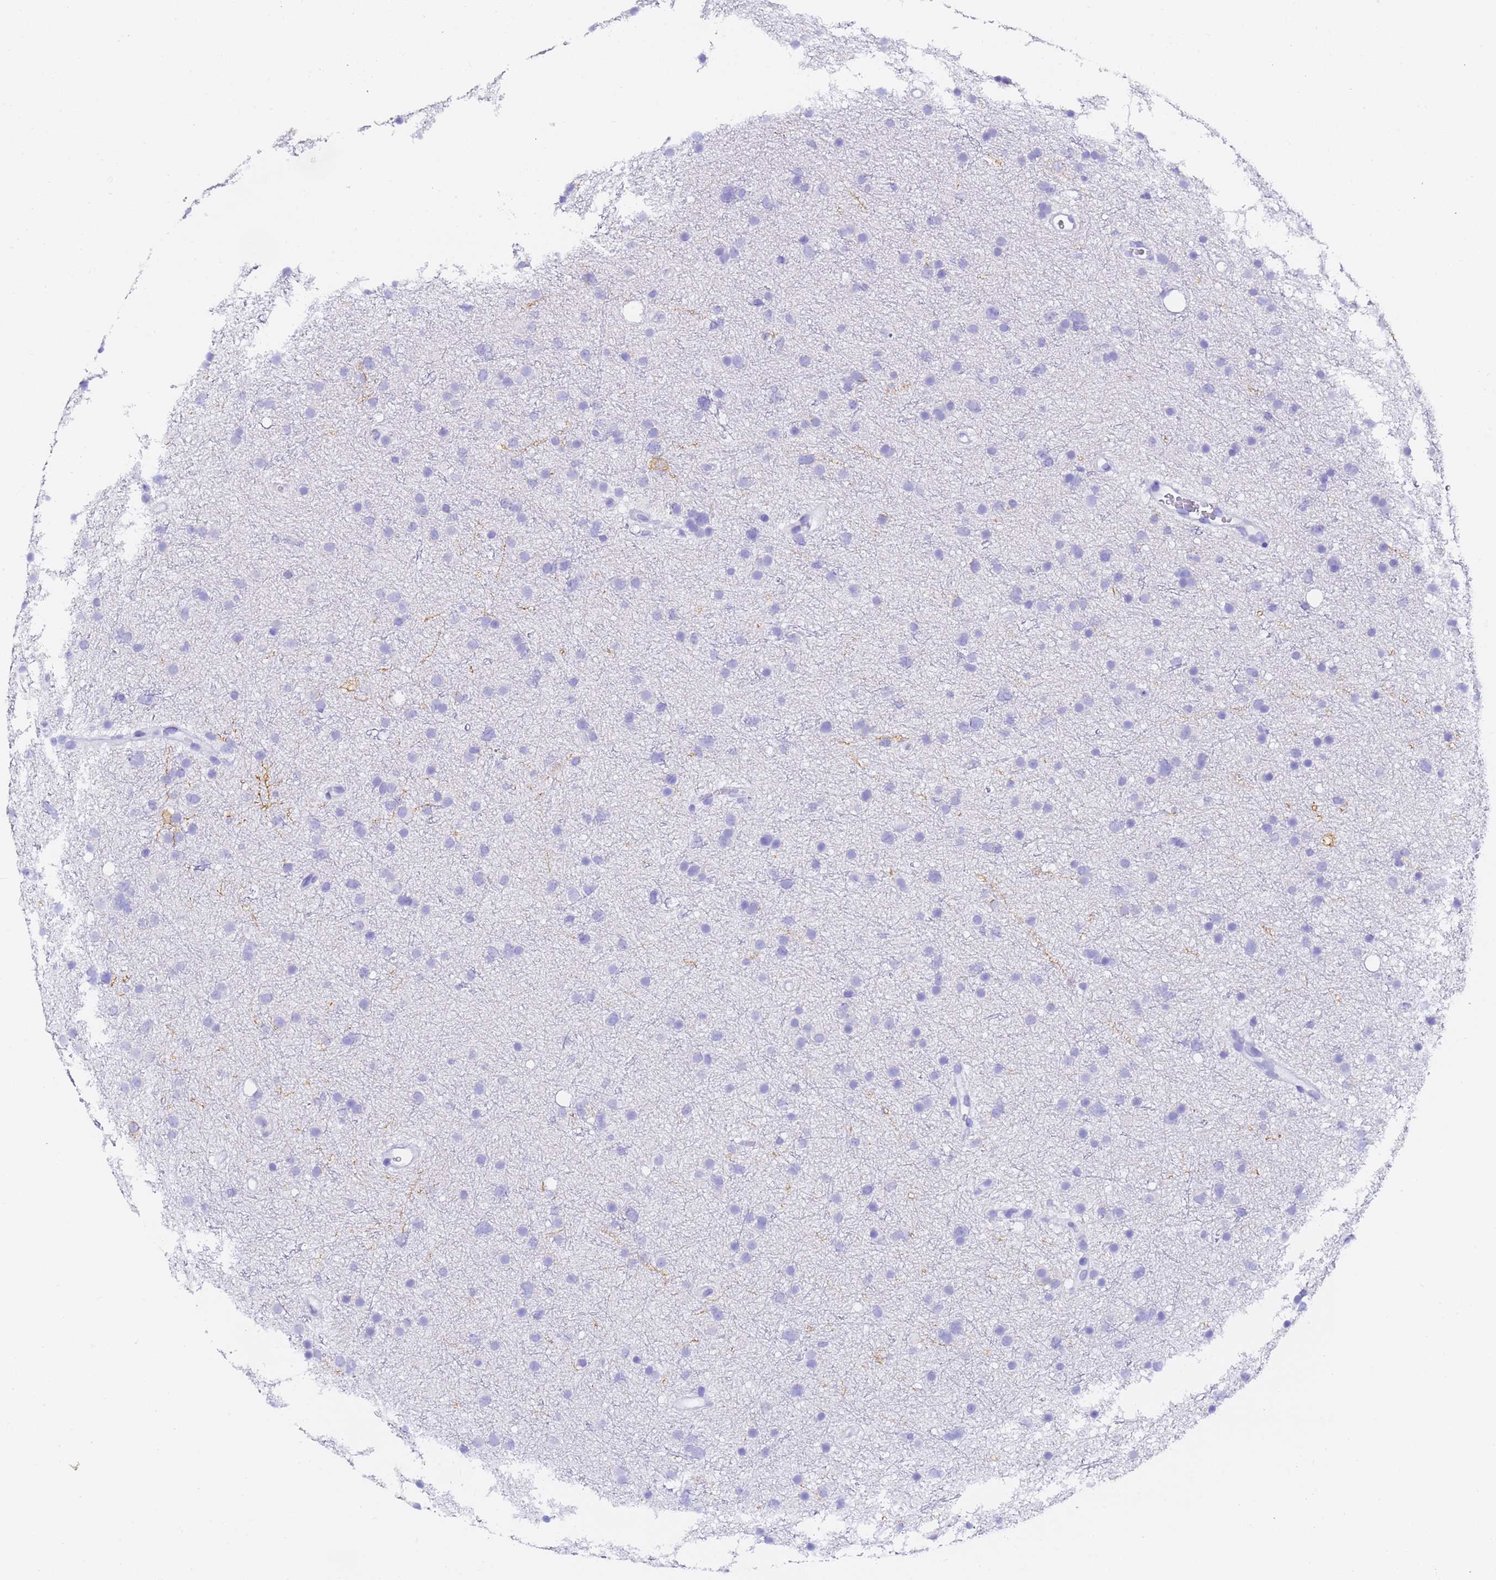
{"staining": {"intensity": "negative", "quantity": "none", "location": "none"}, "tissue": "glioma", "cell_type": "Tumor cells", "image_type": "cancer", "snomed": [{"axis": "morphology", "description": "Glioma, malignant, Low grade"}, {"axis": "topography", "description": "Cerebral cortex"}], "caption": "Immunohistochemistry (IHC) histopathology image of neoplastic tissue: human malignant low-grade glioma stained with DAB (3,3'-diaminobenzidine) reveals no significant protein expression in tumor cells.", "gene": "GABRA1", "patient": {"sex": "female", "age": 39}}